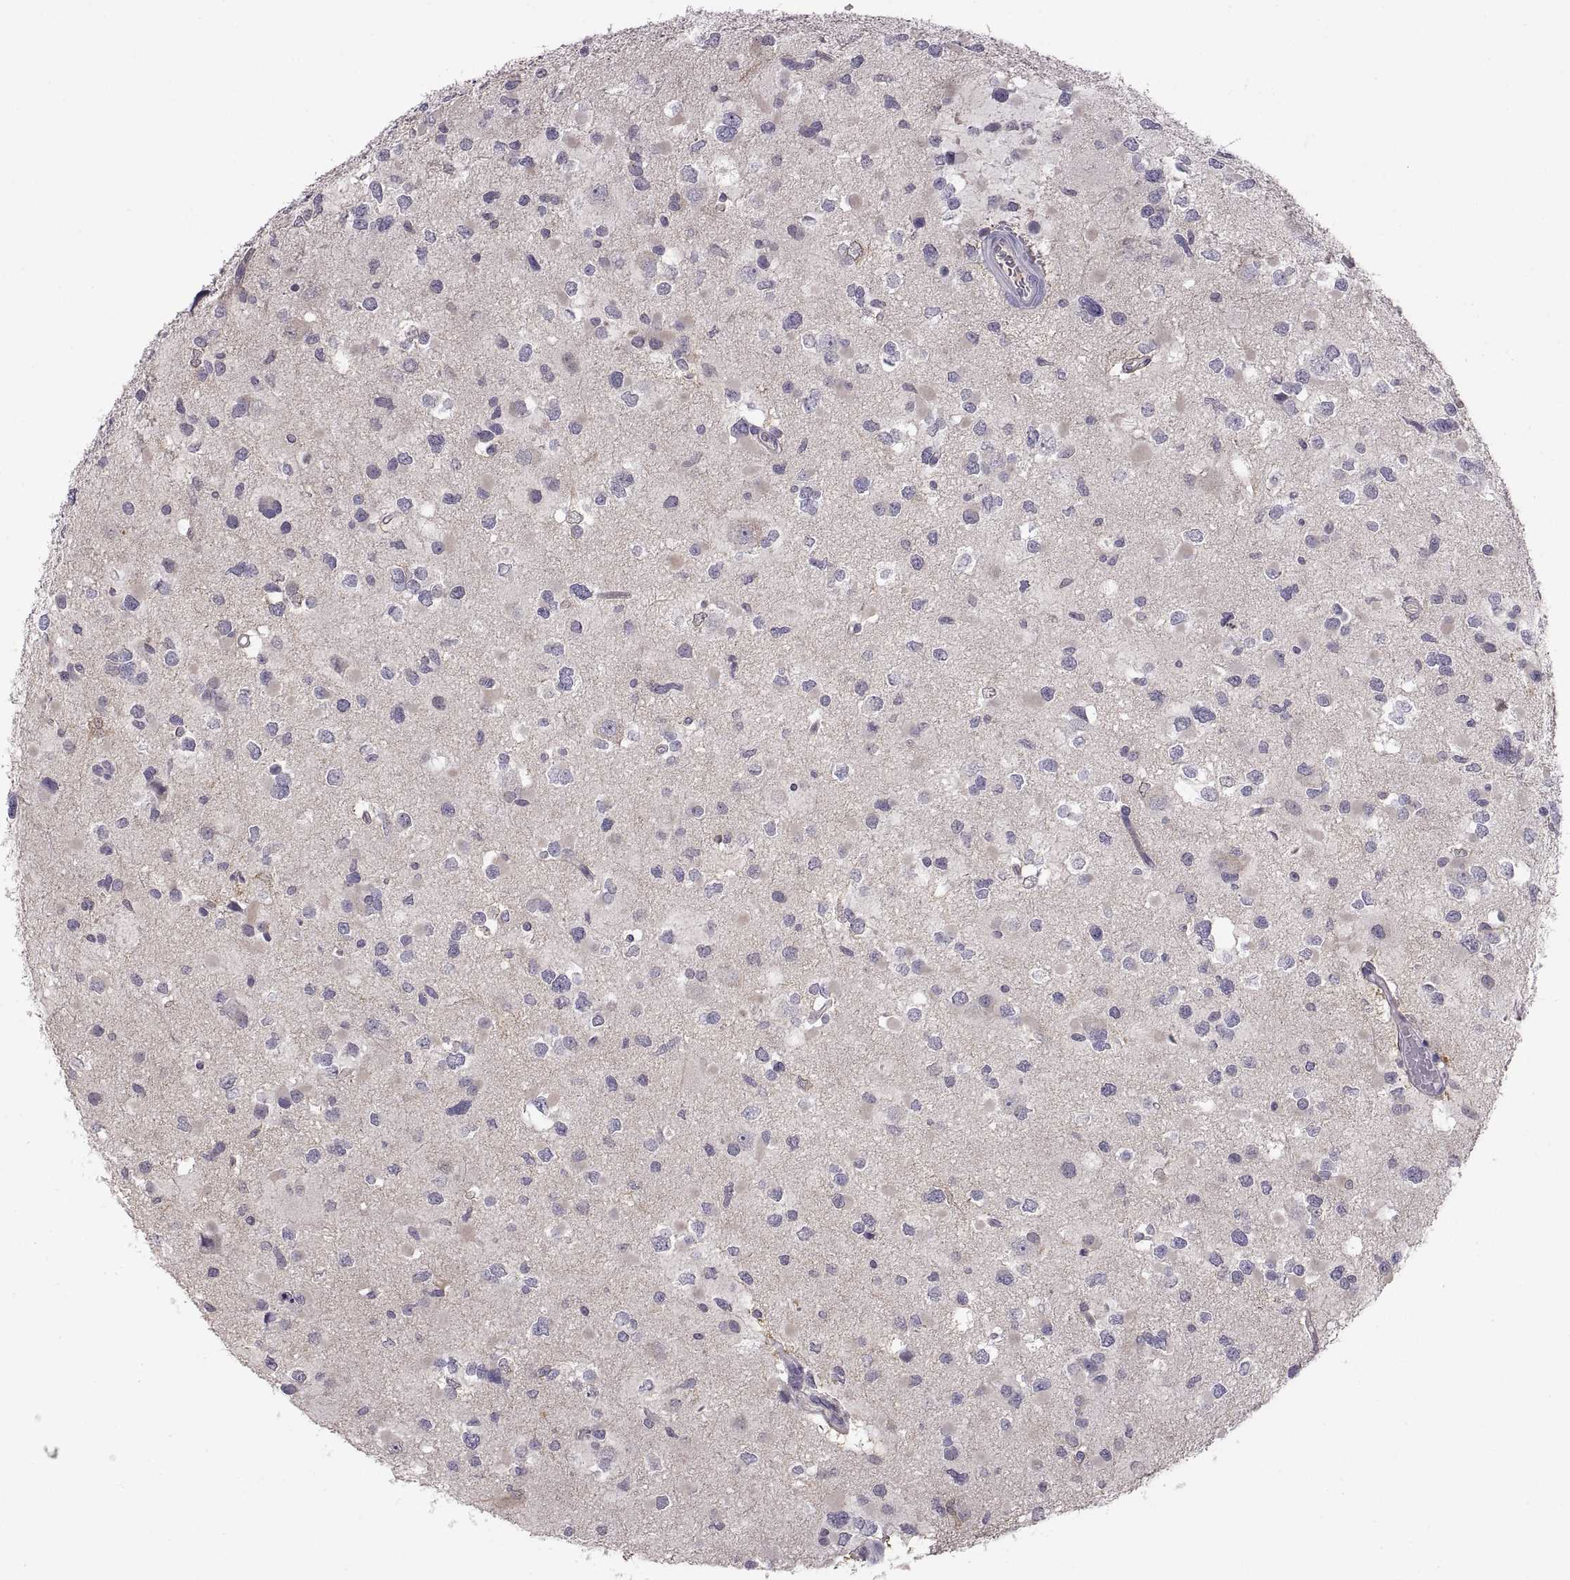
{"staining": {"intensity": "negative", "quantity": "none", "location": "none"}, "tissue": "glioma", "cell_type": "Tumor cells", "image_type": "cancer", "snomed": [{"axis": "morphology", "description": "Glioma, malignant, Low grade"}, {"axis": "topography", "description": "Brain"}], "caption": "Image shows no significant protein positivity in tumor cells of malignant low-grade glioma.", "gene": "FGF9", "patient": {"sex": "female", "age": 32}}